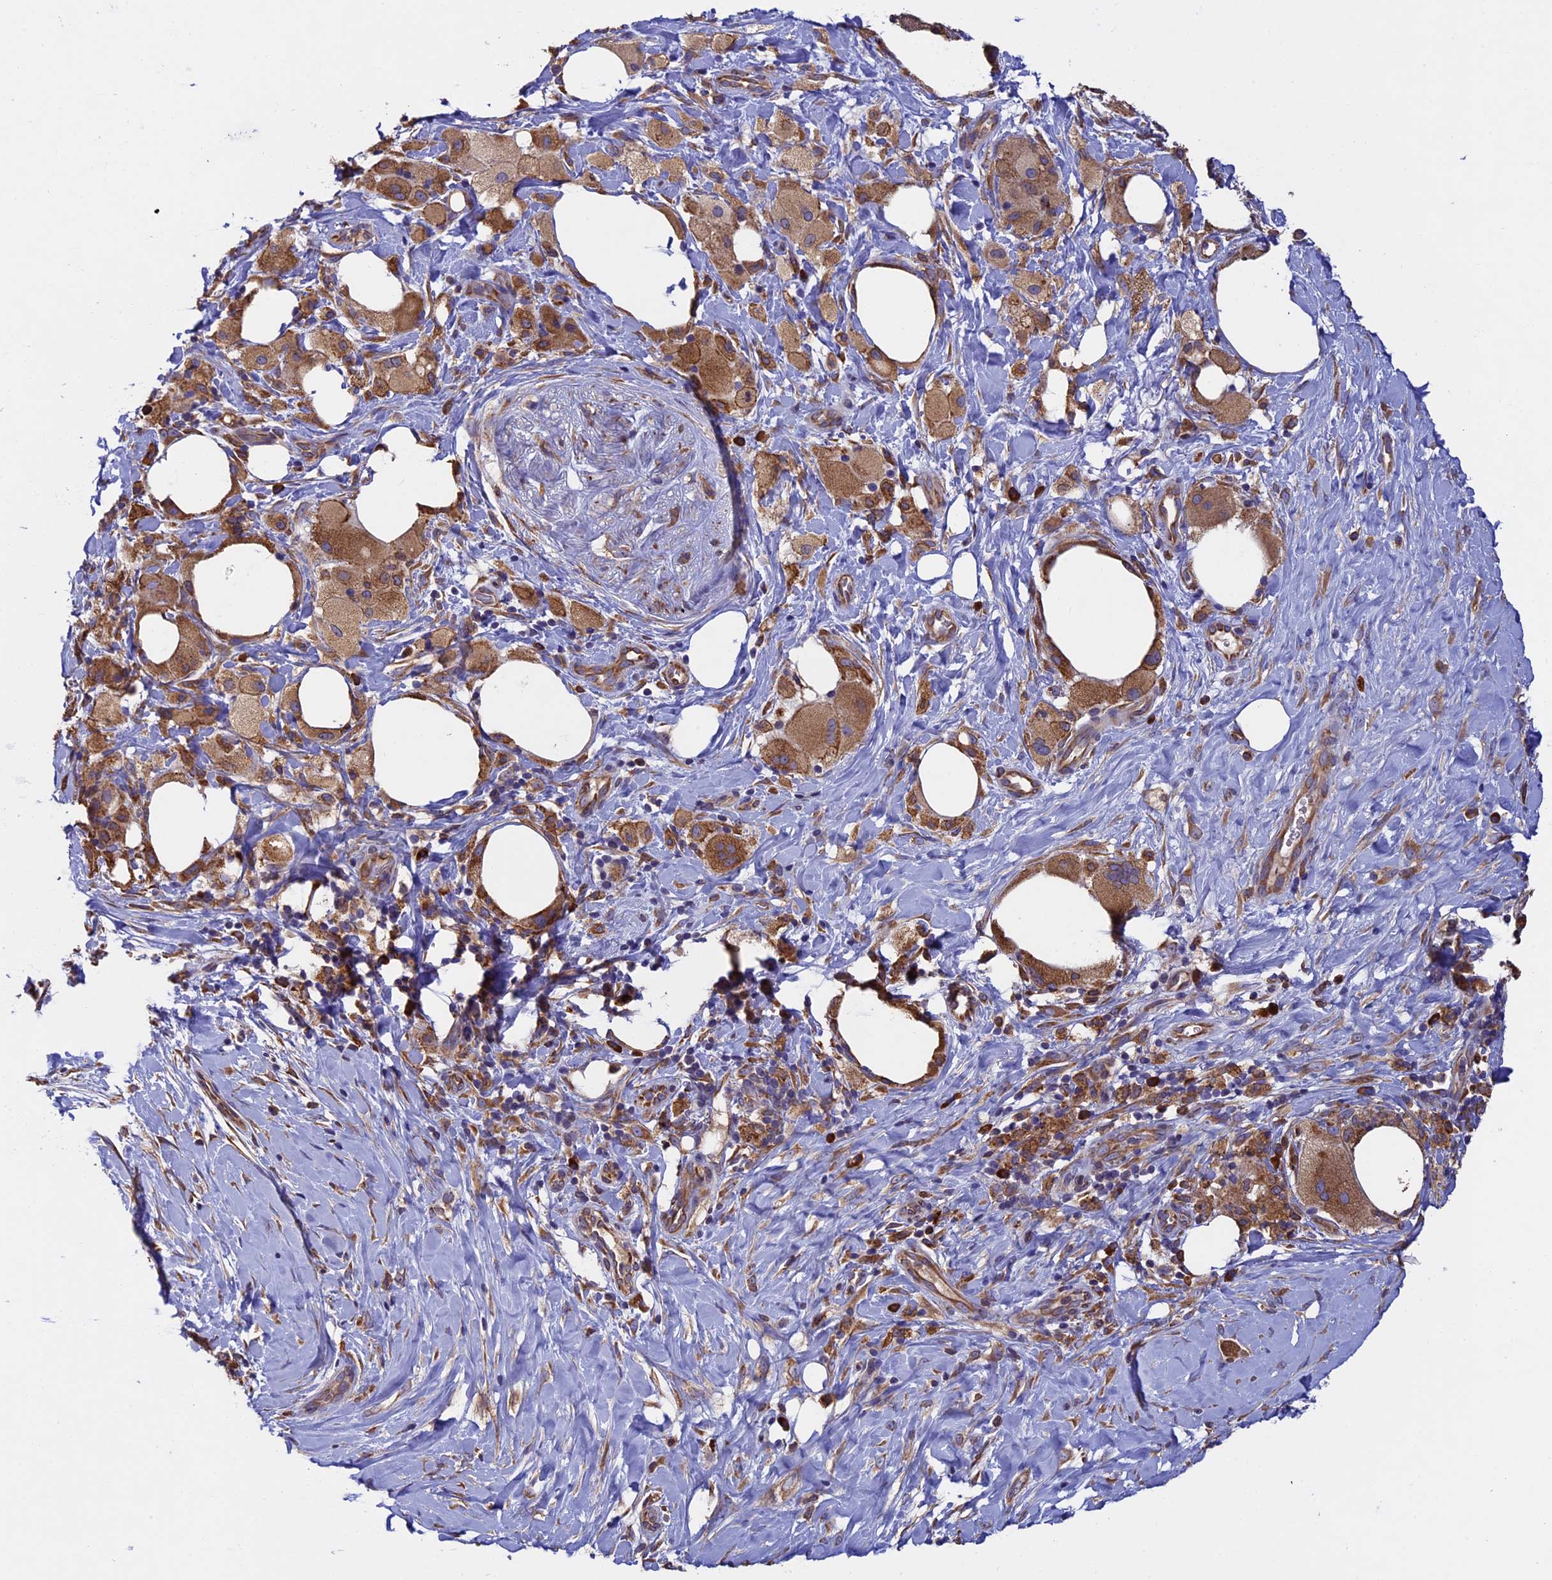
{"staining": {"intensity": "moderate", "quantity": ">75%", "location": "cytoplasmic/membranous"}, "tissue": "pancreatic cancer", "cell_type": "Tumor cells", "image_type": "cancer", "snomed": [{"axis": "morphology", "description": "Adenocarcinoma, NOS"}, {"axis": "topography", "description": "Pancreas"}], "caption": "Immunohistochemistry of pancreatic cancer (adenocarcinoma) demonstrates medium levels of moderate cytoplasmic/membranous expression in about >75% of tumor cells.", "gene": "BTBD3", "patient": {"sex": "male", "age": 58}}